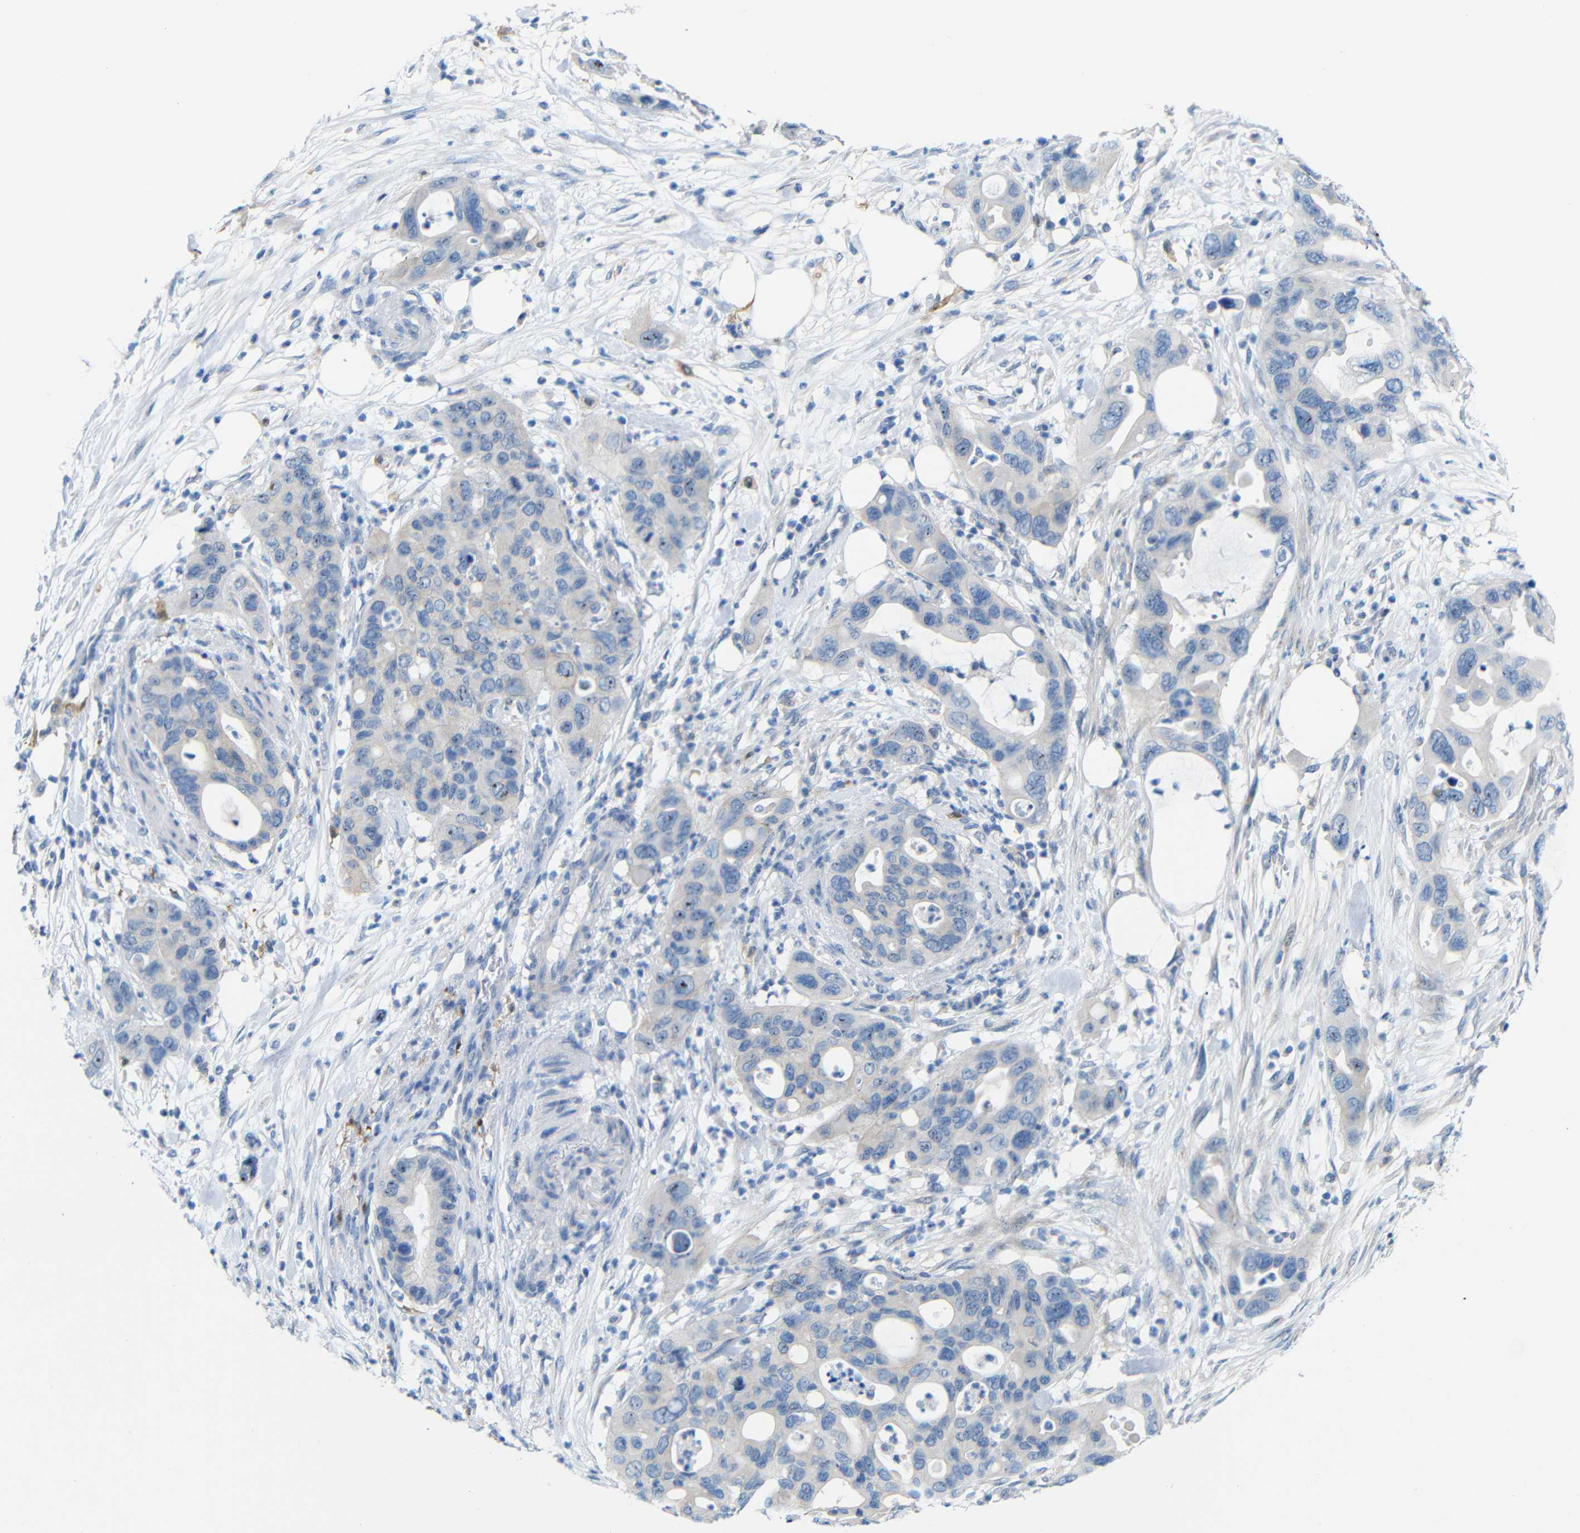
{"staining": {"intensity": "moderate", "quantity": "<25%", "location": "nuclear"}, "tissue": "pancreatic cancer", "cell_type": "Tumor cells", "image_type": "cancer", "snomed": [{"axis": "morphology", "description": "Adenocarcinoma, NOS"}, {"axis": "topography", "description": "Pancreas"}], "caption": "Tumor cells display low levels of moderate nuclear positivity in about <25% of cells in adenocarcinoma (pancreatic).", "gene": "C1orf210", "patient": {"sex": "female", "age": 71}}